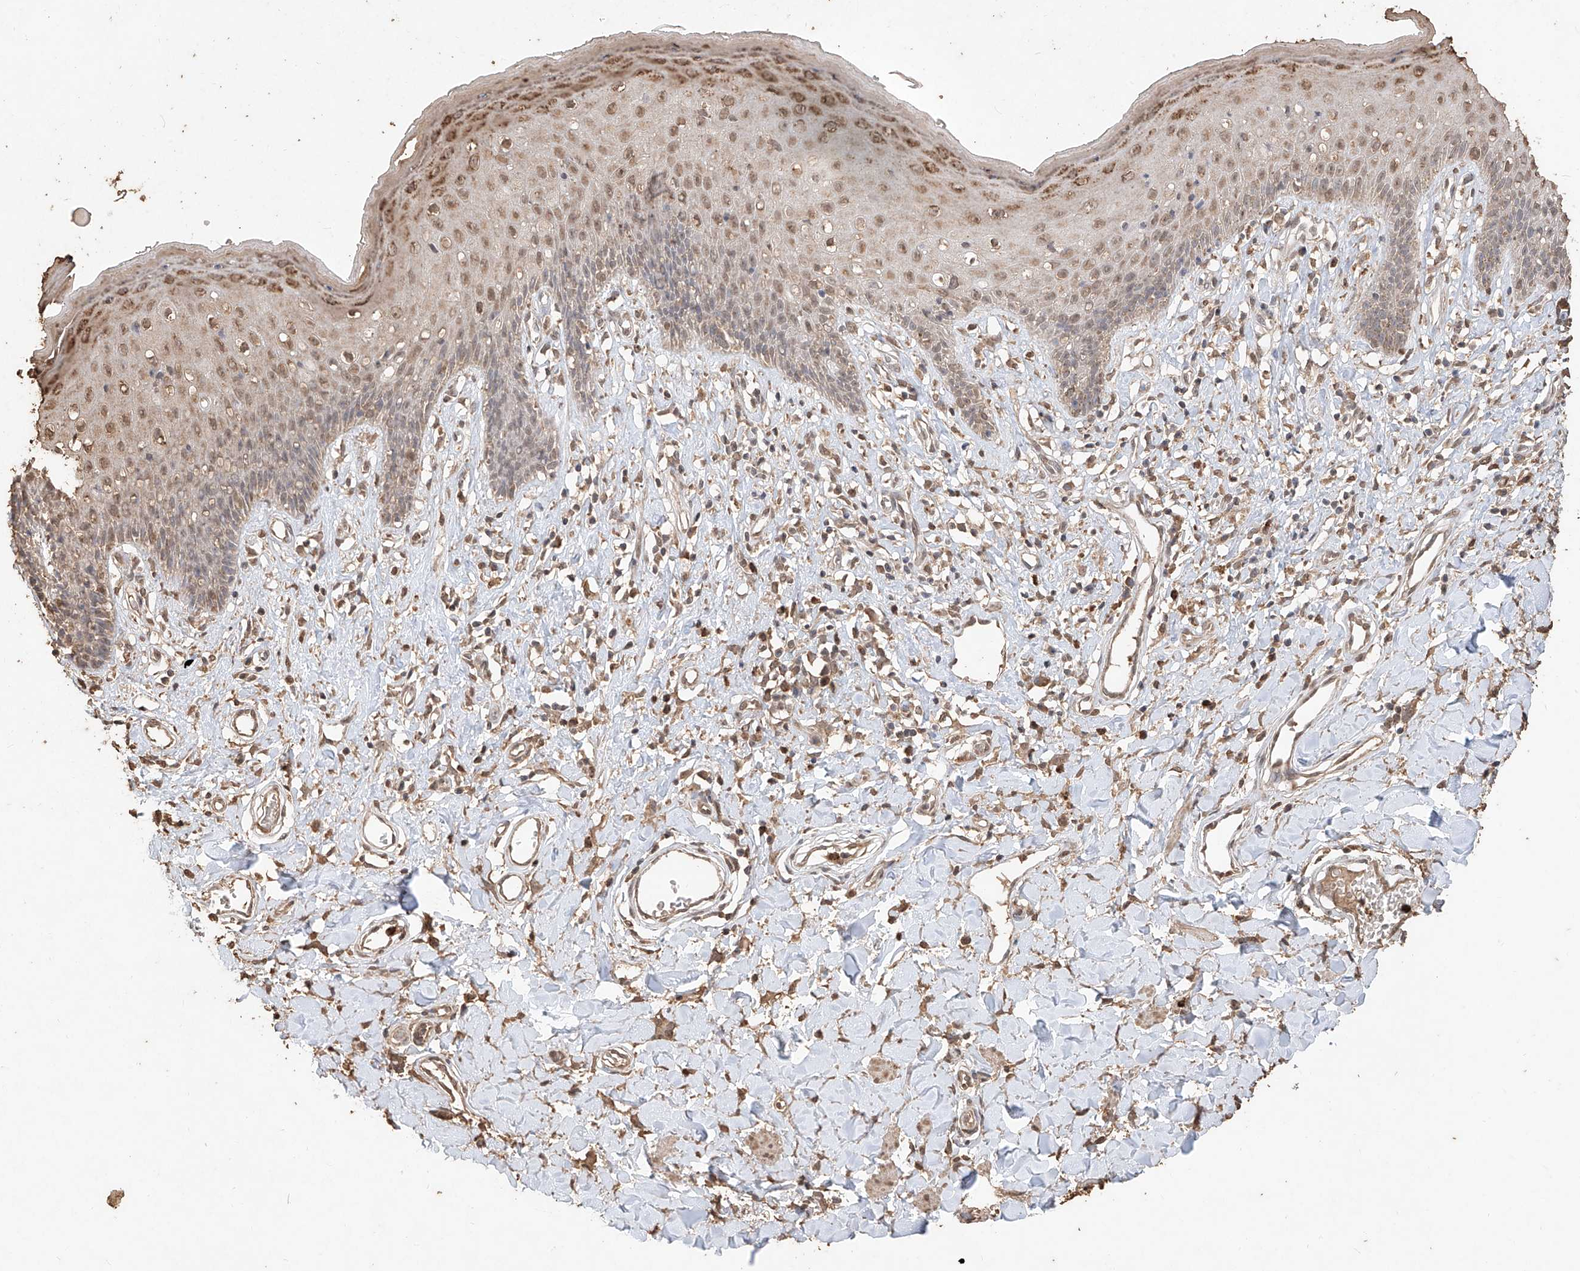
{"staining": {"intensity": "moderate", "quantity": "25%-75%", "location": "cytoplasmic/membranous"}, "tissue": "skin", "cell_type": "Epidermal cells", "image_type": "normal", "snomed": [{"axis": "morphology", "description": "Normal tissue, NOS"}, {"axis": "morphology", "description": "Squamous cell carcinoma, NOS"}, {"axis": "topography", "description": "Vulva"}], "caption": "A brown stain labels moderate cytoplasmic/membranous staining of a protein in epidermal cells of benign skin.", "gene": "ELOVL1", "patient": {"sex": "female", "age": 85}}